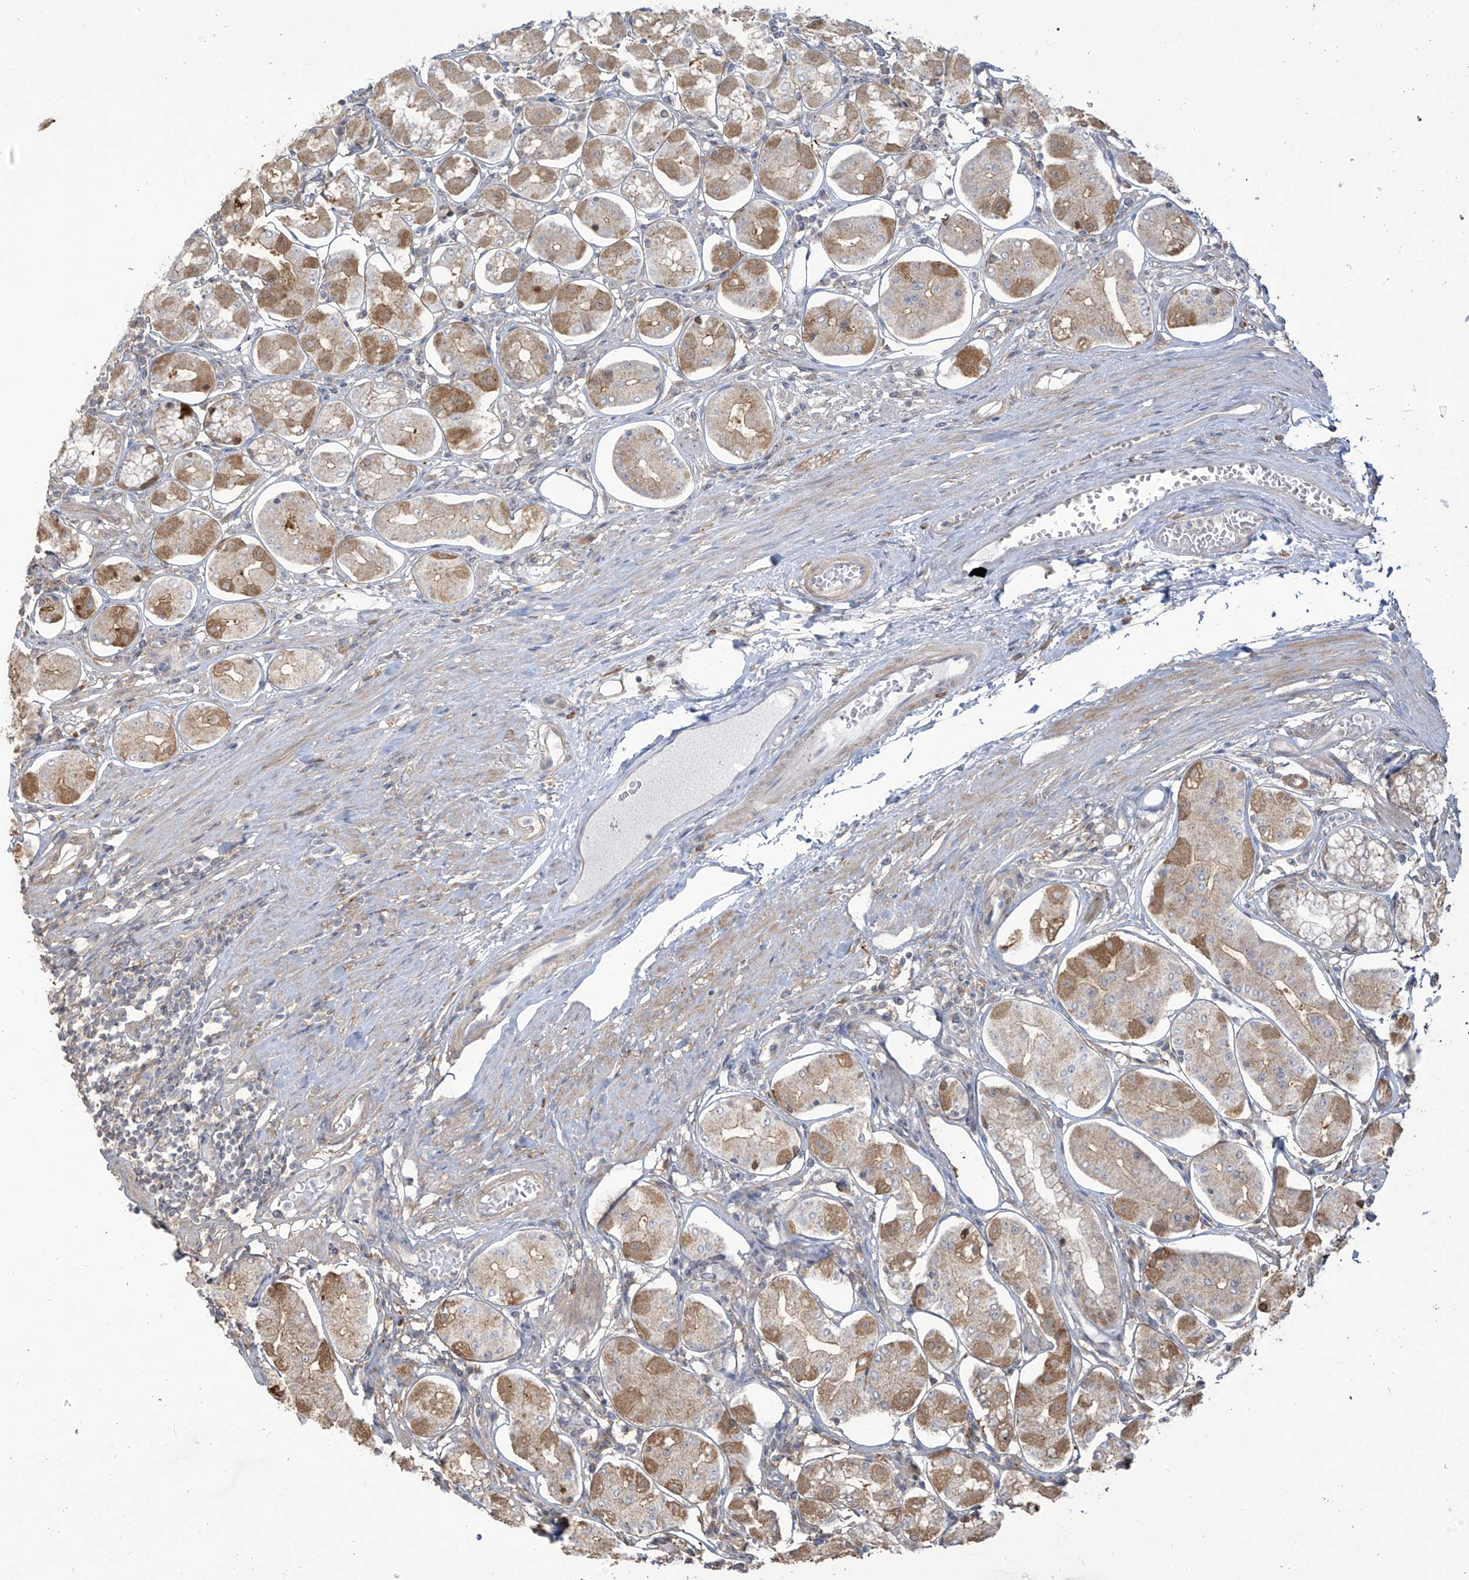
{"staining": {"intensity": "moderate", "quantity": "25%-75%", "location": "cytoplasmic/membranous"}, "tissue": "stomach", "cell_type": "Glandular cells", "image_type": "normal", "snomed": [{"axis": "morphology", "description": "Normal tissue, NOS"}, {"axis": "topography", "description": "Stomach, lower"}], "caption": "The photomicrograph exhibits staining of normal stomach, revealing moderate cytoplasmic/membranous protein staining (brown color) within glandular cells.", "gene": "TAGAP", "patient": {"sex": "female", "age": 56}}